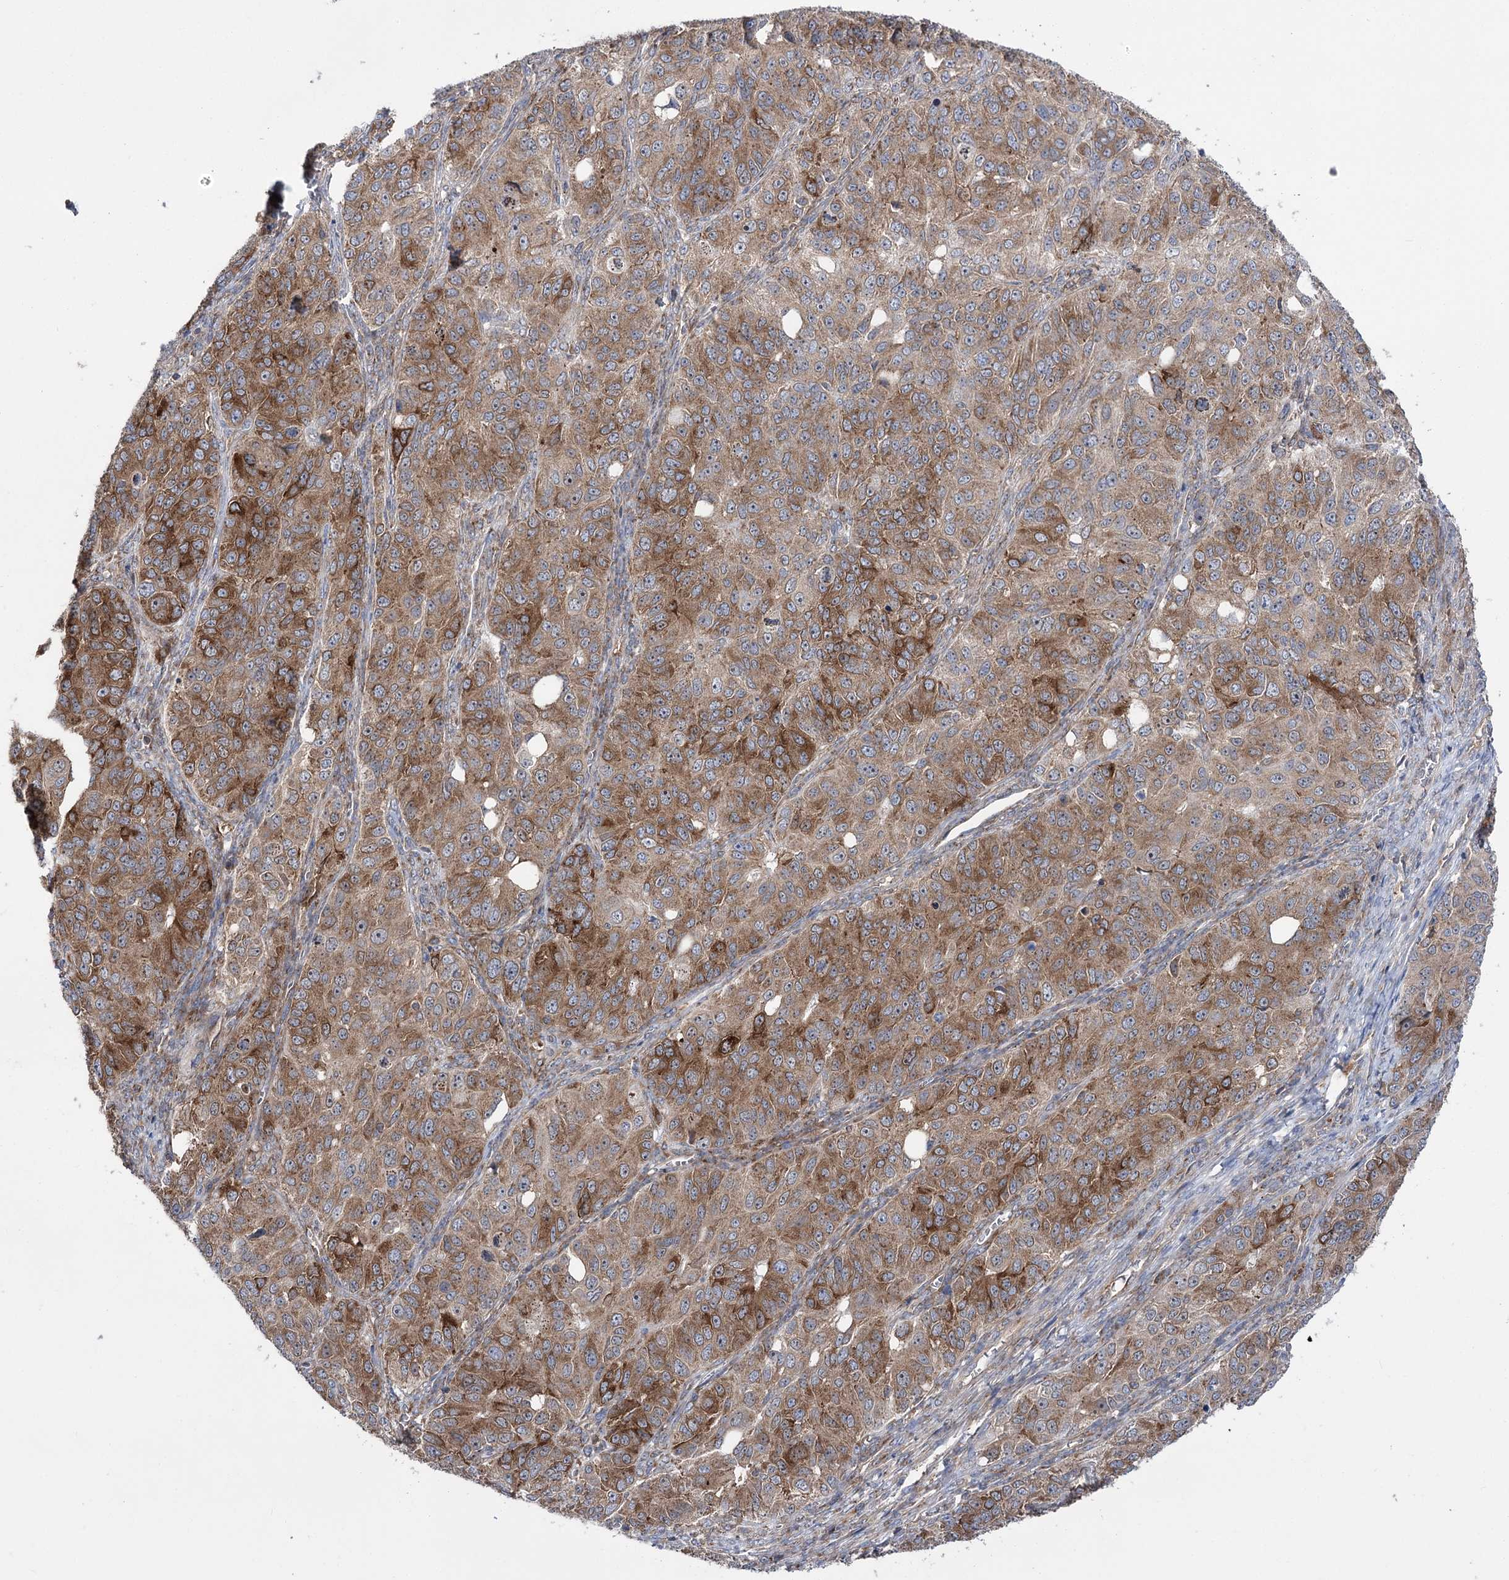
{"staining": {"intensity": "moderate", "quantity": ">75%", "location": "cytoplasmic/membranous"}, "tissue": "ovarian cancer", "cell_type": "Tumor cells", "image_type": "cancer", "snomed": [{"axis": "morphology", "description": "Carcinoma, endometroid"}, {"axis": "topography", "description": "Ovary"}], "caption": "Moderate cytoplasmic/membranous expression is present in about >75% of tumor cells in ovarian cancer (endometroid carcinoma). The staining is performed using DAB (3,3'-diaminobenzidine) brown chromogen to label protein expression. The nuclei are counter-stained blue using hematoxylin.", "gene": "ZNF622", "patient": {"sex": "female", "age": 51}}